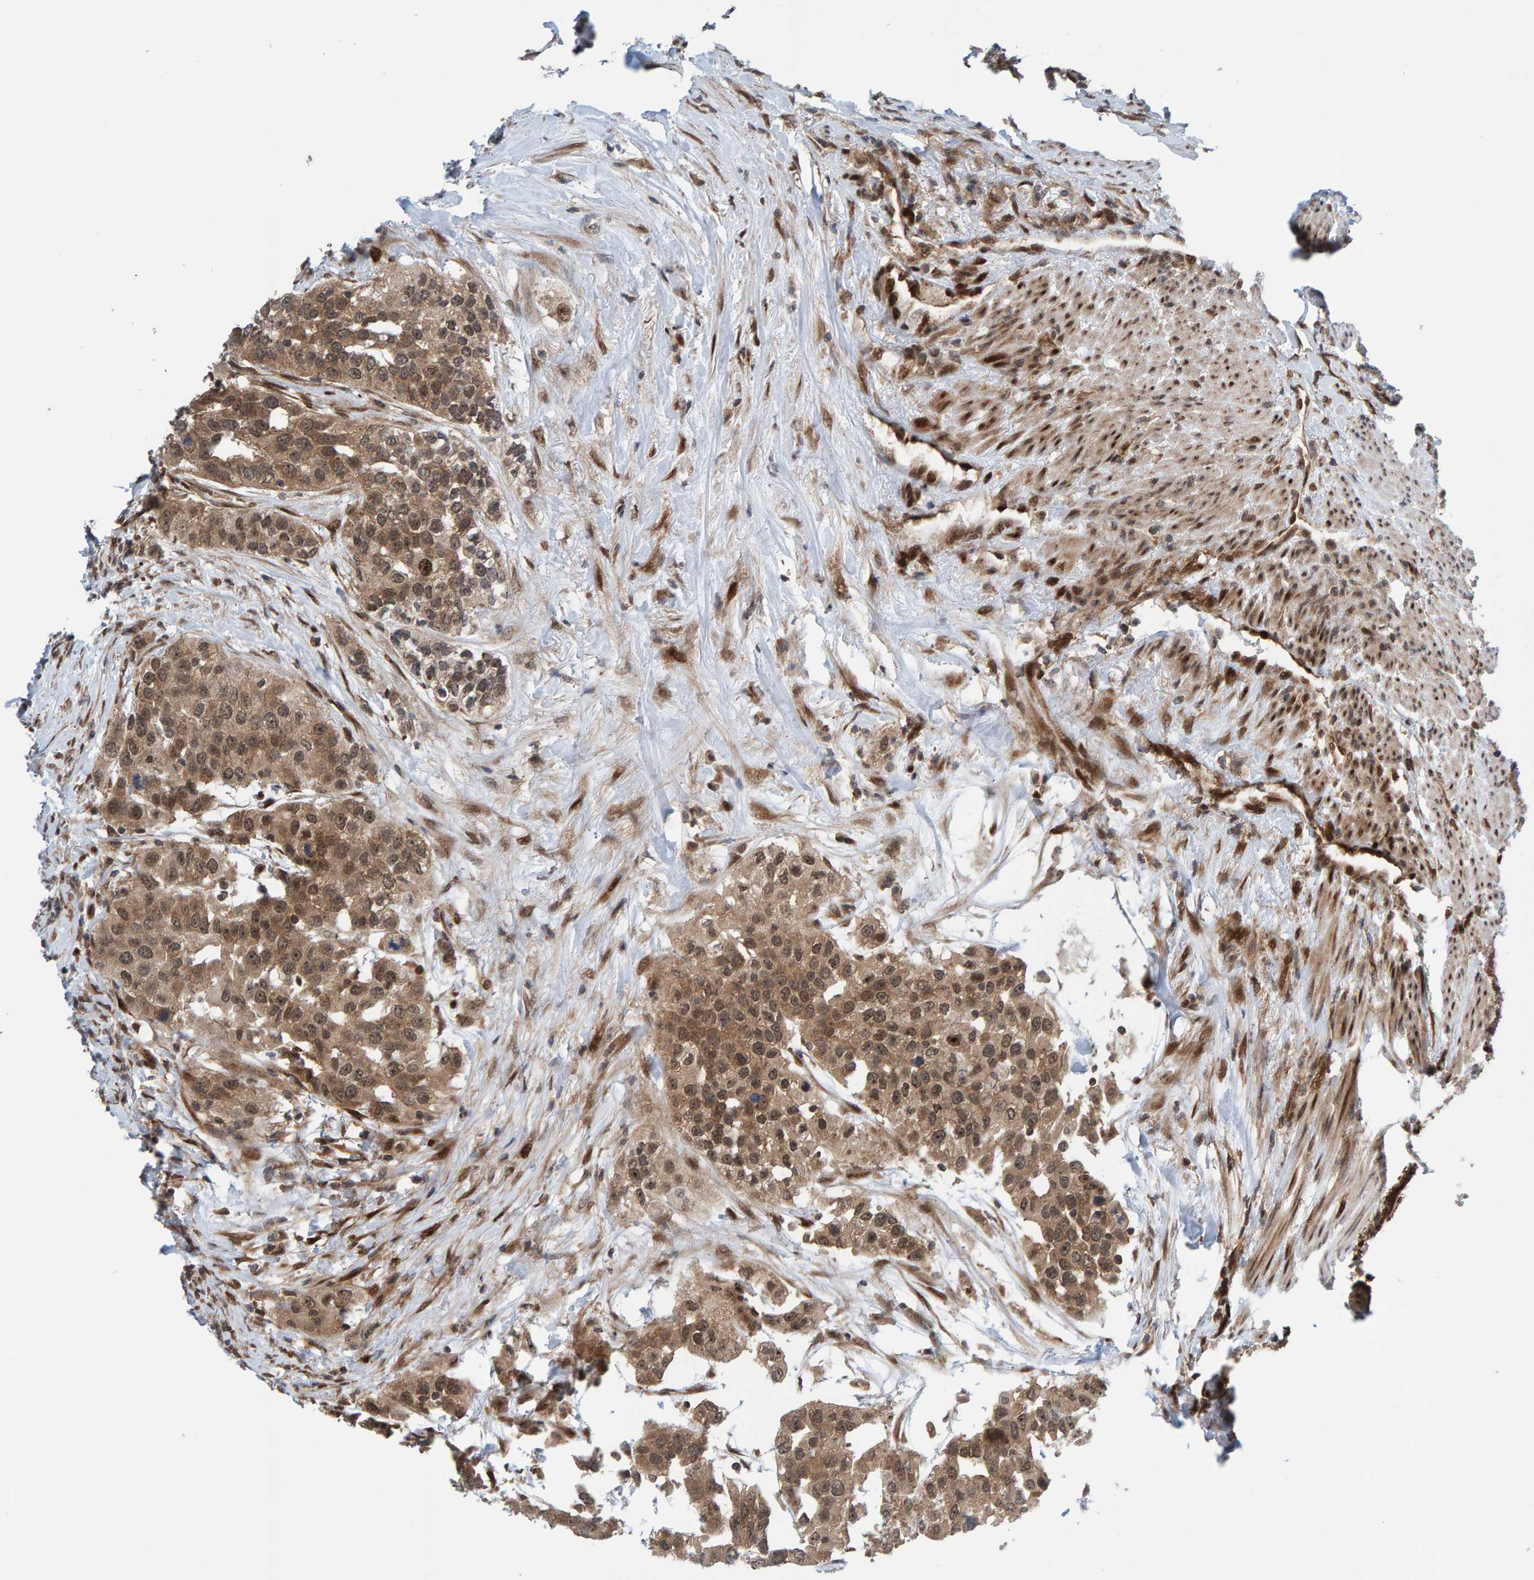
{"staining": {"intensity": "moderate", "quantity": ">75%", "location": "cytoplasmic/membranous,nuclear"}, "tissue": "urothelial cancer", "cell_type": "Tumor cells", "image_type": "cancer", "snomed": [{"axis": "morphology", "description": "Urothelial carcinoma, High grade"}, {"axis": "topography", "description": "Urinary bladder"}], "caption": "A micrograph of urothelial cancer stained for a protein displays moderate cytoplasmic/membranous and nuclear brown staining in tumor cells.", "gene": "ZNF366", "patient": {"sex": "female", "age": 80}}